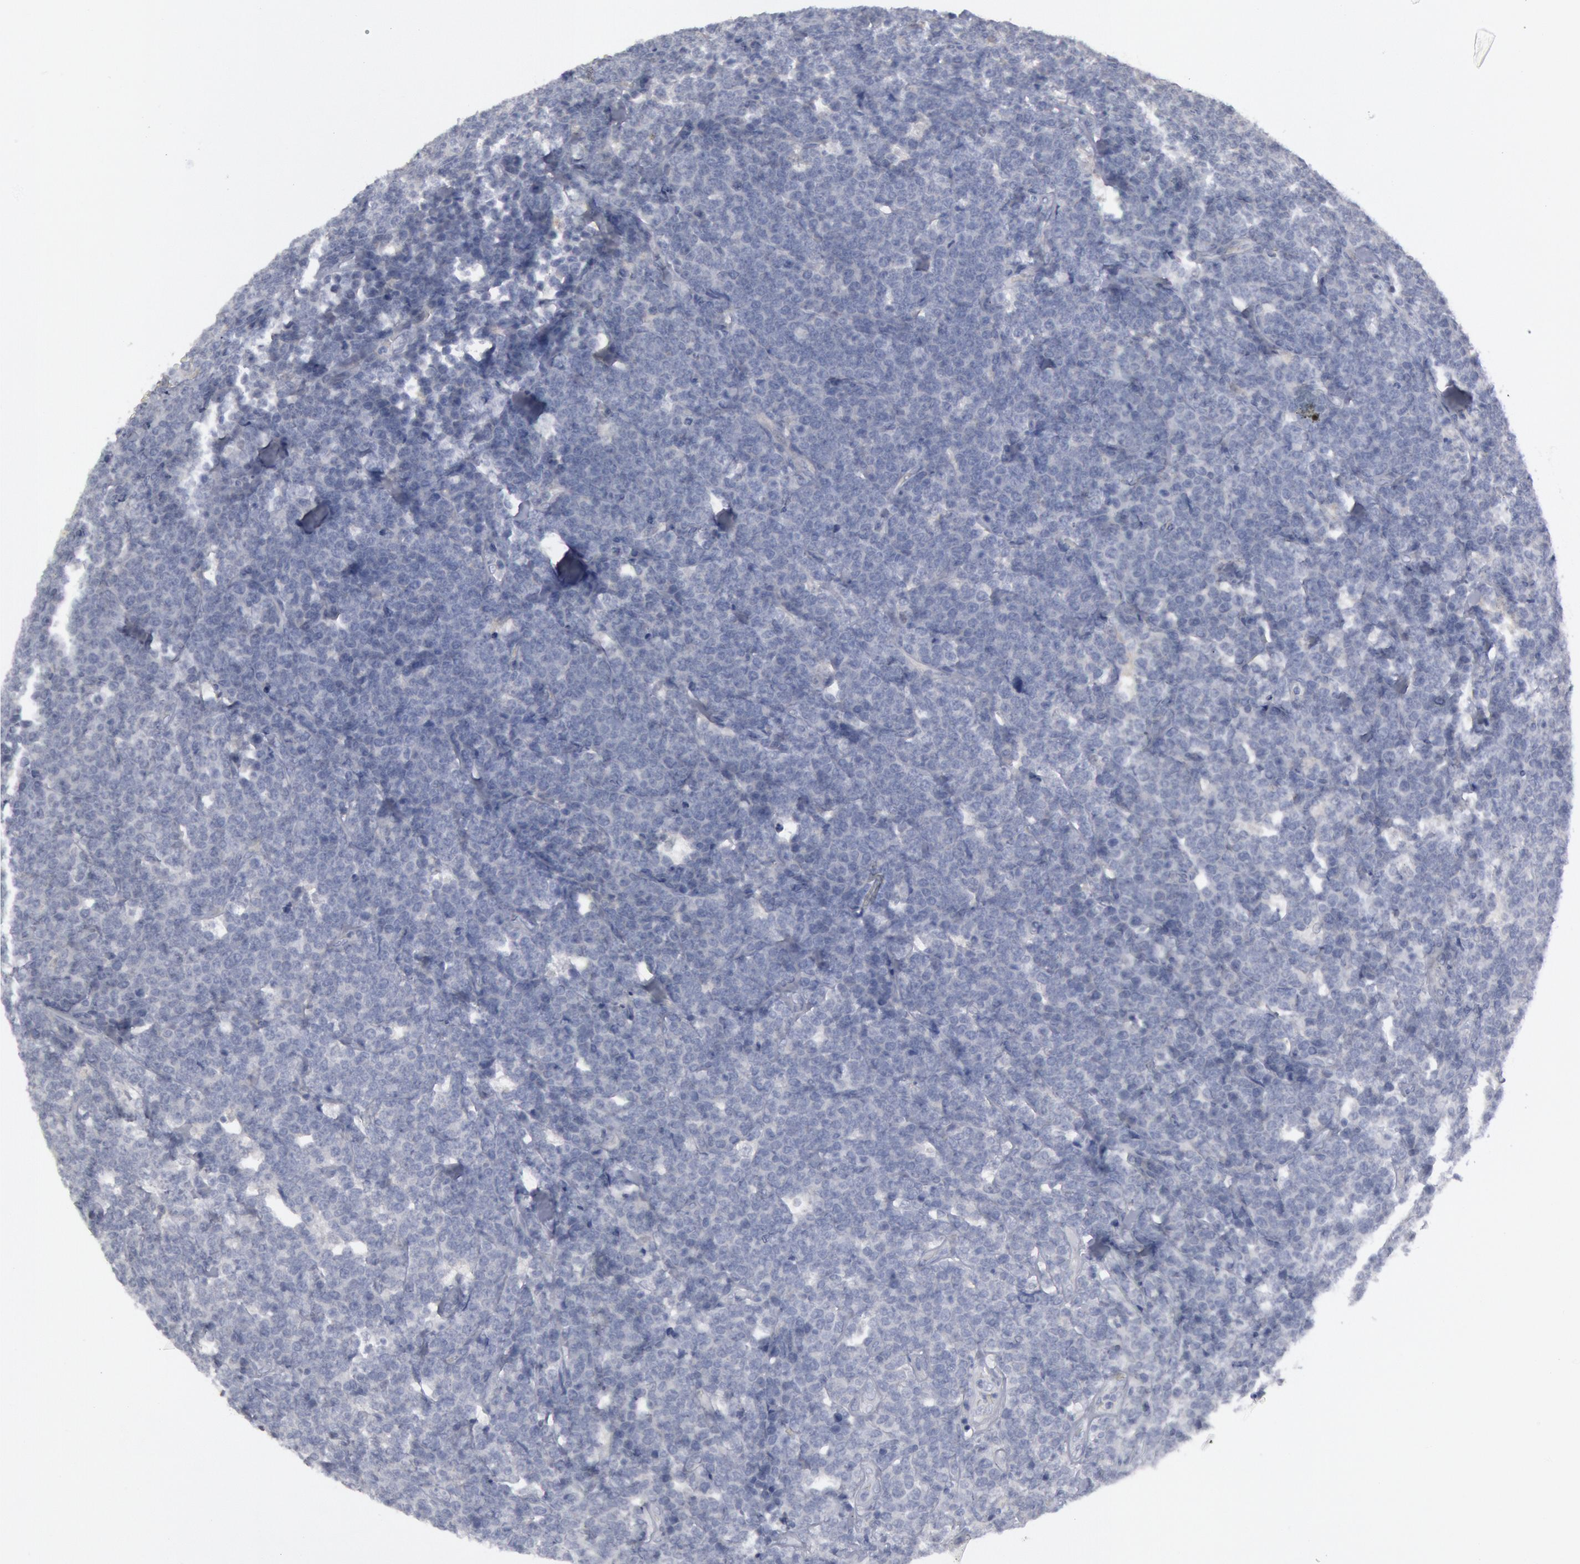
{"staining": {"intensity": "negative", "quantity": "none", "location": "none"}, "tissue": "lymphoma", "cell_type": "Tumor cells", "image_type": "cancer", "snomed": [{"axis": "morphology", "description": "Malignant lymphoma, non-Hodgkin's type, High grade"}, {"axis": "topography", "description": "Small intestine"}, {"axis": "topography", "description": "Colon"}], "caption": "An immunohistochemistry histopathology image of high-grade malignant lymphoma, non-Hodgkin's type is shown. There is no staining in tumor cells of high-grade malignant lymphoma, non-Hodgkin's type.", "gene": "DMC1", "patient": {"sex": "male", "age": 8}}